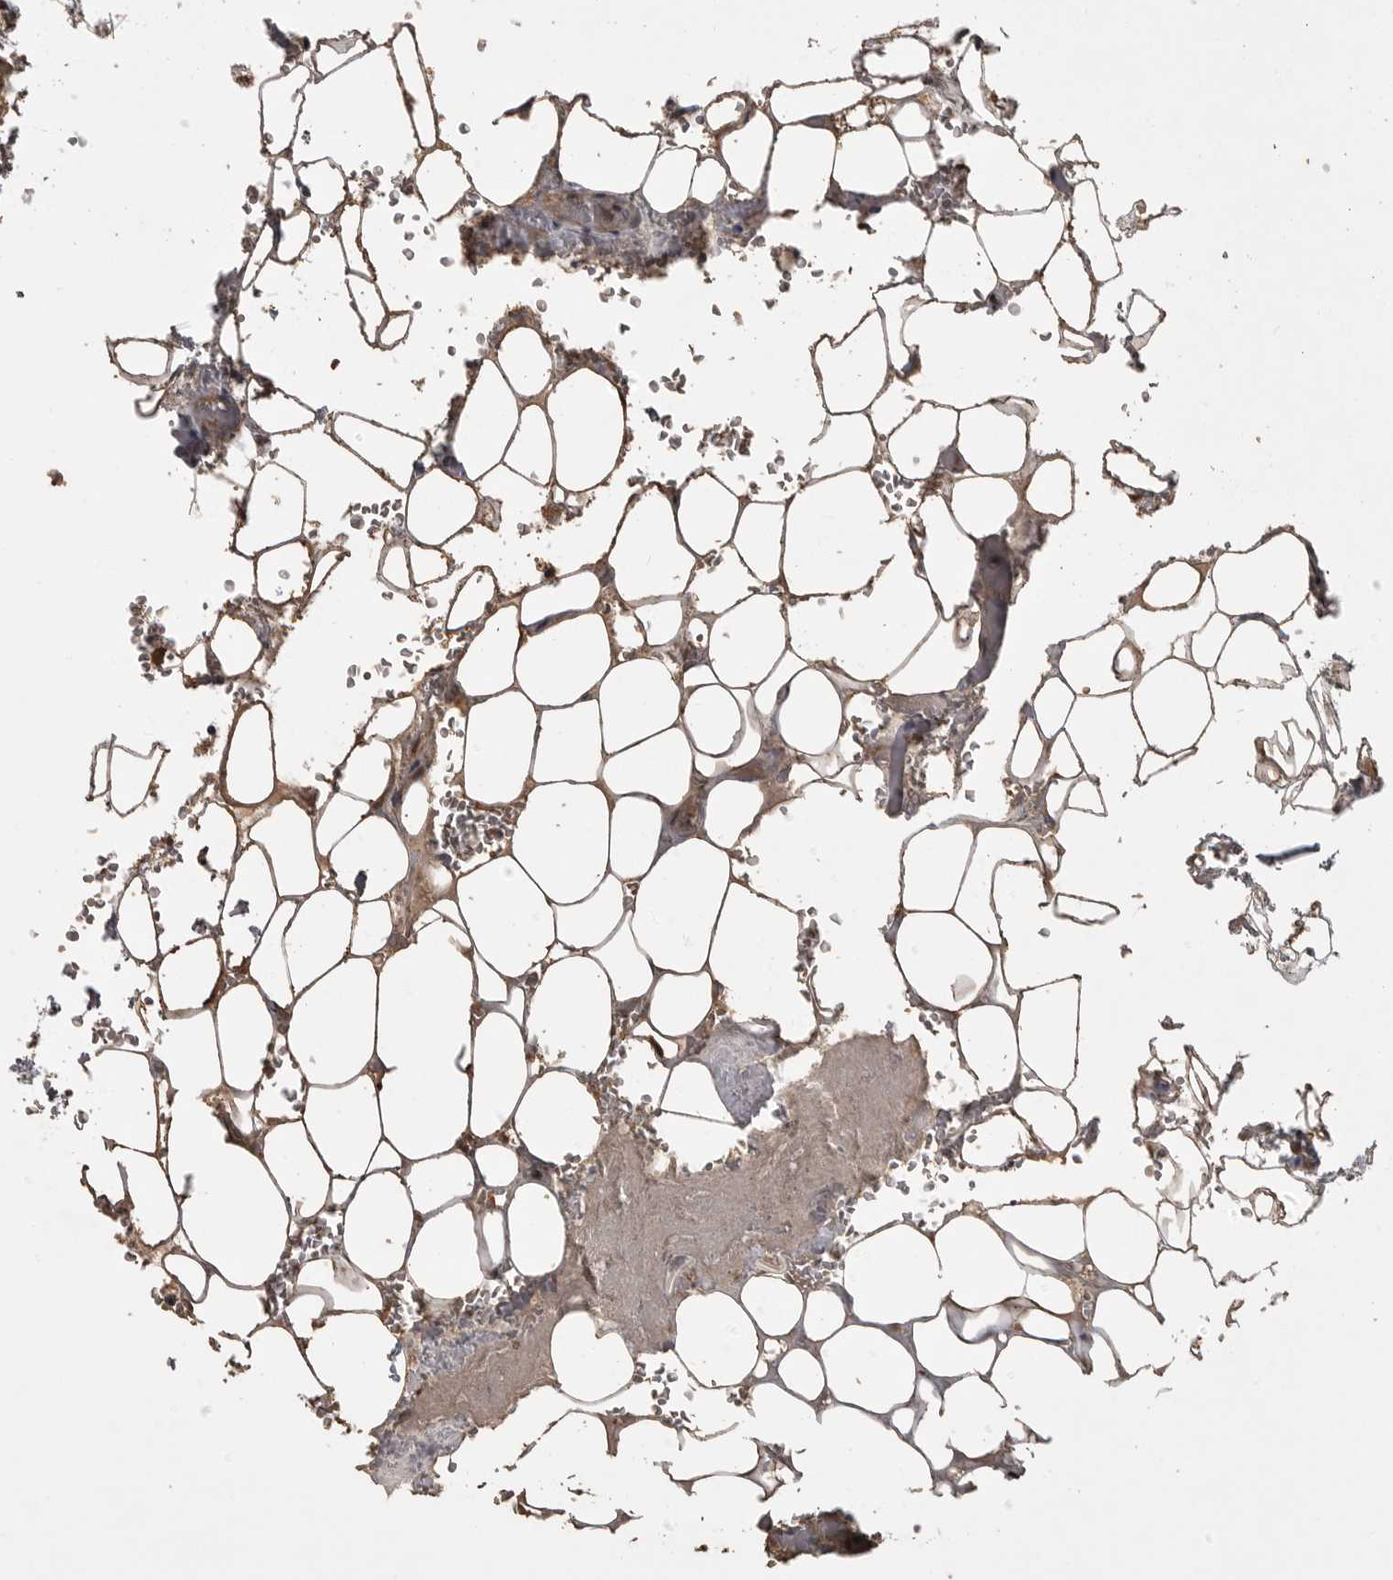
{"staining": {"intensity": "moderate", "quantity": ">75%", "location": "cytoplasmic/membranous"}, "tissue": "parathyroid gland", "cell_type": "Glandular cells", "image_type": "normal", "snomed": [{"axis": "morphology", "description": "Normal tissue, NOS"}, {"axis": "topography", "description": "Parathyroid gland"}], "caption": "Protein analysis of benign parathyroid gland demonstrates moderate cytoplasmic/membranous positivity in about >75% of glandular cells. Nuclei are stained in blue.", "gene": "LLGL1", "patient": {"sex": "female", "age": 78}}